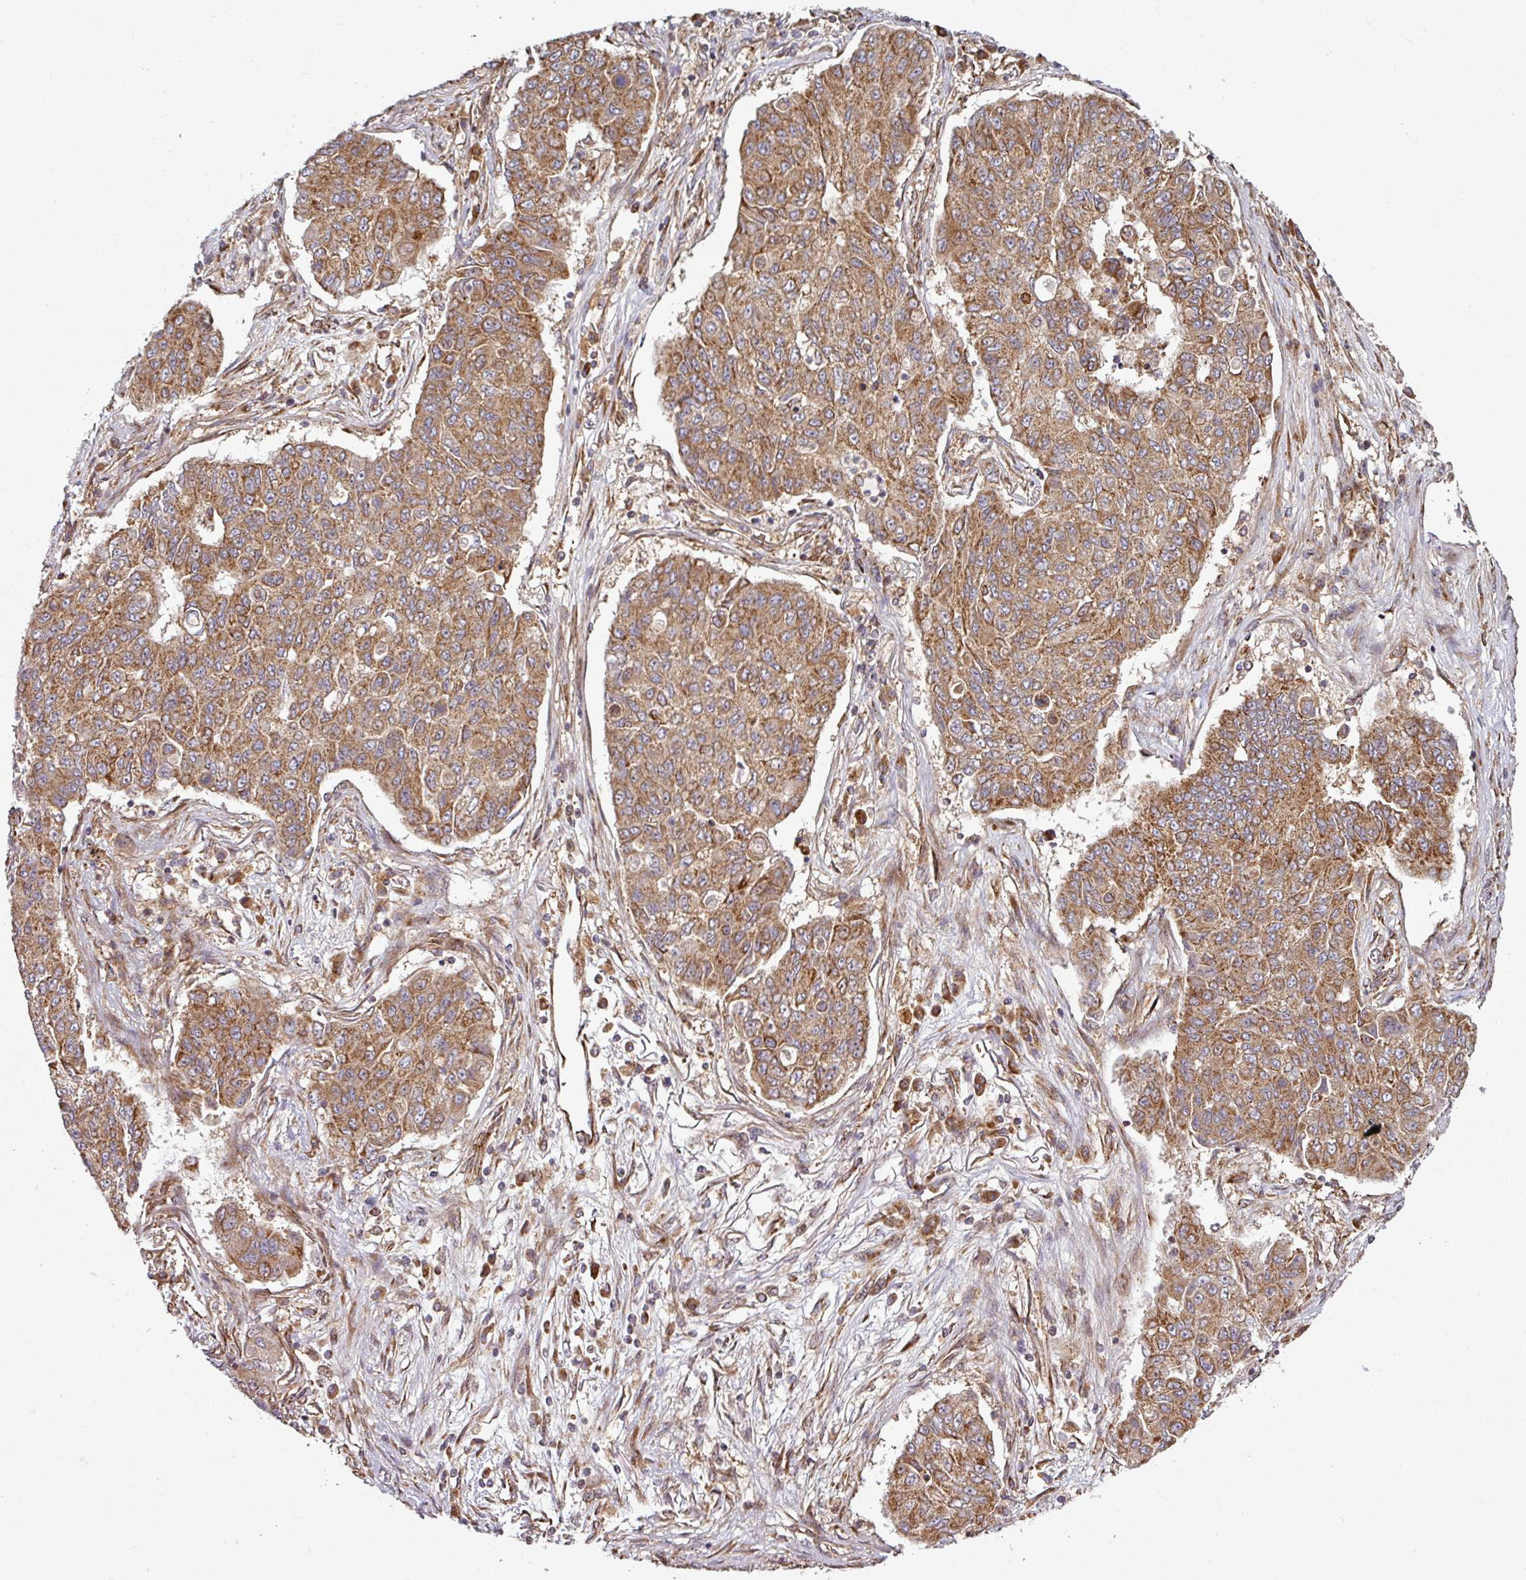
{"staining": {"intensity": "moderate", "quantity": ">75%", "location": "cytoplasmic/membranous"}, "tissue": "lung cancer", "cell_type": "Tumor cells", "image_type": "cancer", "snomed": [{"axis": "morphology", "description": "Squamous cell carcinoma, NOS"}, {"axis": "topography", "description": "Lung"}], "caption": "Protein expression by IHC reveals moderate cytoplasmic/membranous expression in approximately >75% of tumor cells in lung cancer (squamous cell carcinoma). The staining was performed using DAB to visualize the protein expression in brown, while the nuclei were stained in blue with hematoxylin (Magnification: 20x).", "gene": "RAB5A", "patient": {"sex": "male", "age": 74}}